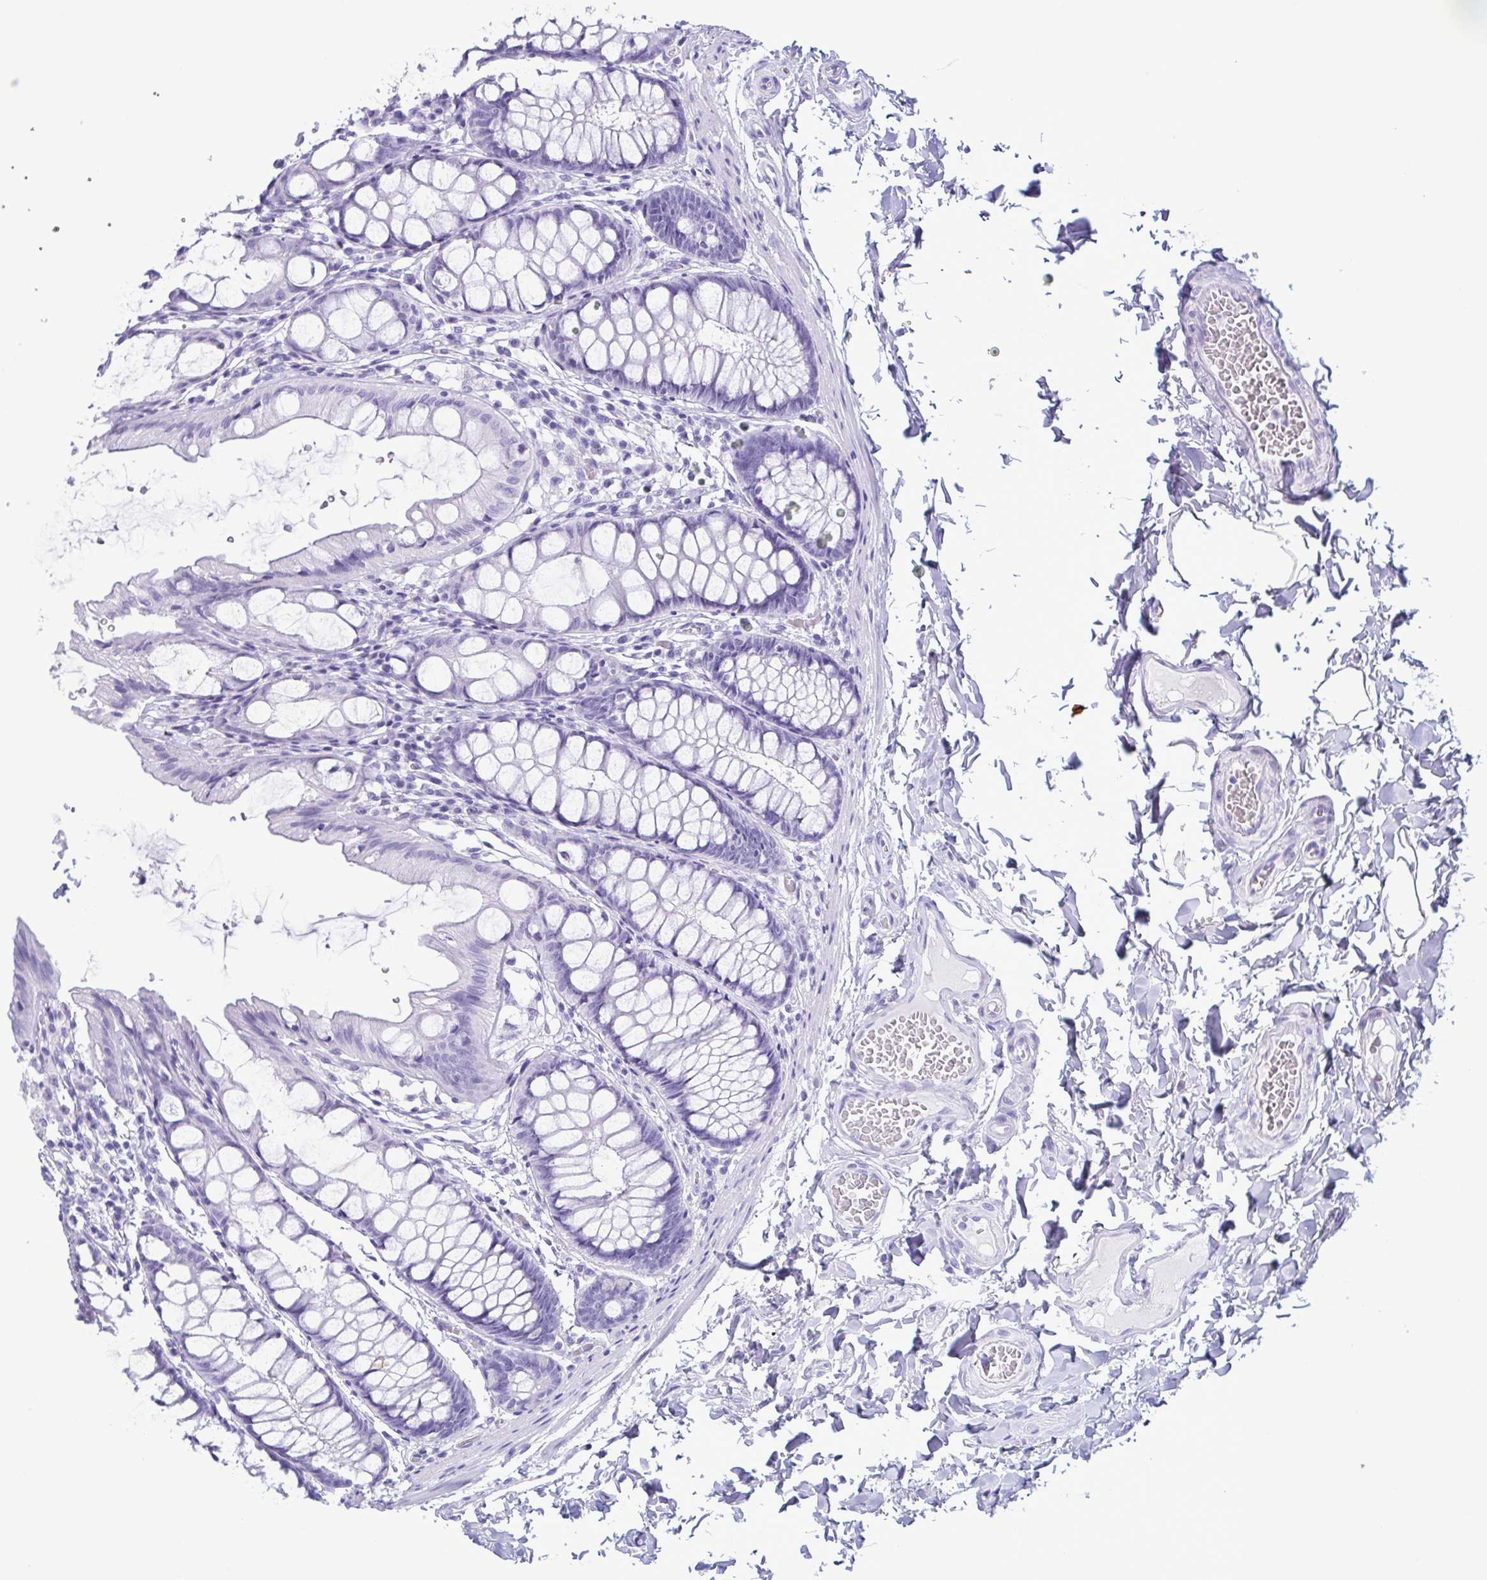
{"staining": {"intensity": "negative", "quantity": "none", "location": "none"}, "tissue": "colon", "cell_type": "Endothelial cells", "image_type": "normal", "snomed": [{"axis": "morphology", "description": "Normal tissue, NOS"}, {"axis": "topography", "description": "Colon"}], "caption": "Protein analysis of normal colon displays no significant staining in endothelial cells.", "gene": "LTF", "patient": {"sex": "male", "age": 47}}